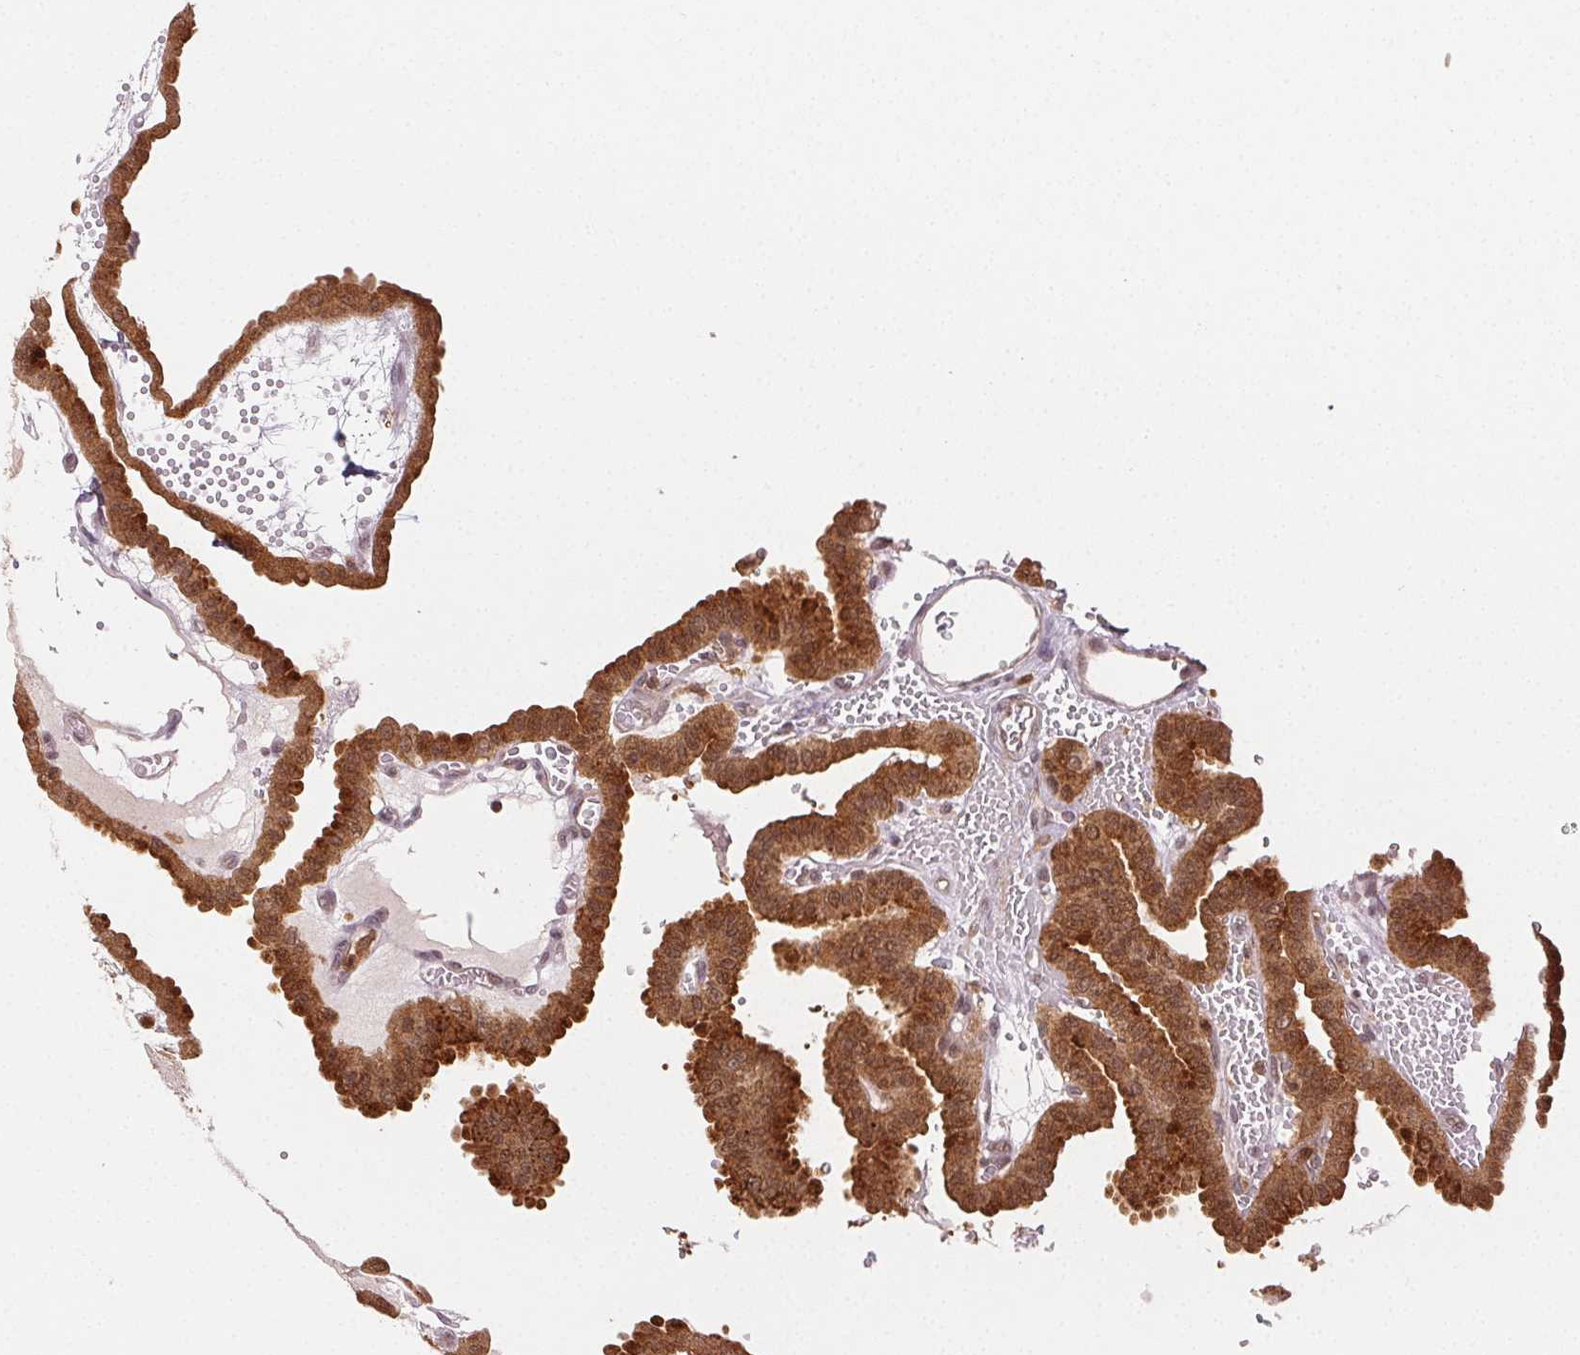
{"staining": {"intensity": "moderate", "quantity": ">75%", "location": "cytoplasmic/membranous,nuclear"}, "tissue": "thyroid cancer", "cell_type": "Tumor cells", "image_type": "cancer", "snomed": [{"axis": "morphology", "description": "Papillary adenocarcinoma, NOS"}, {"axis": "topography", "description": "Thyroid gland"}], "caption": "Thyroid papillary adenocarcinoma tissue displays moderate cytoplasmic/membranous and nuclear expression in about >75% of tumor cells, visualized by immunohistochemistry.", "gene": "MAPK14", "patient": {"sex": "male", "age": 87}}